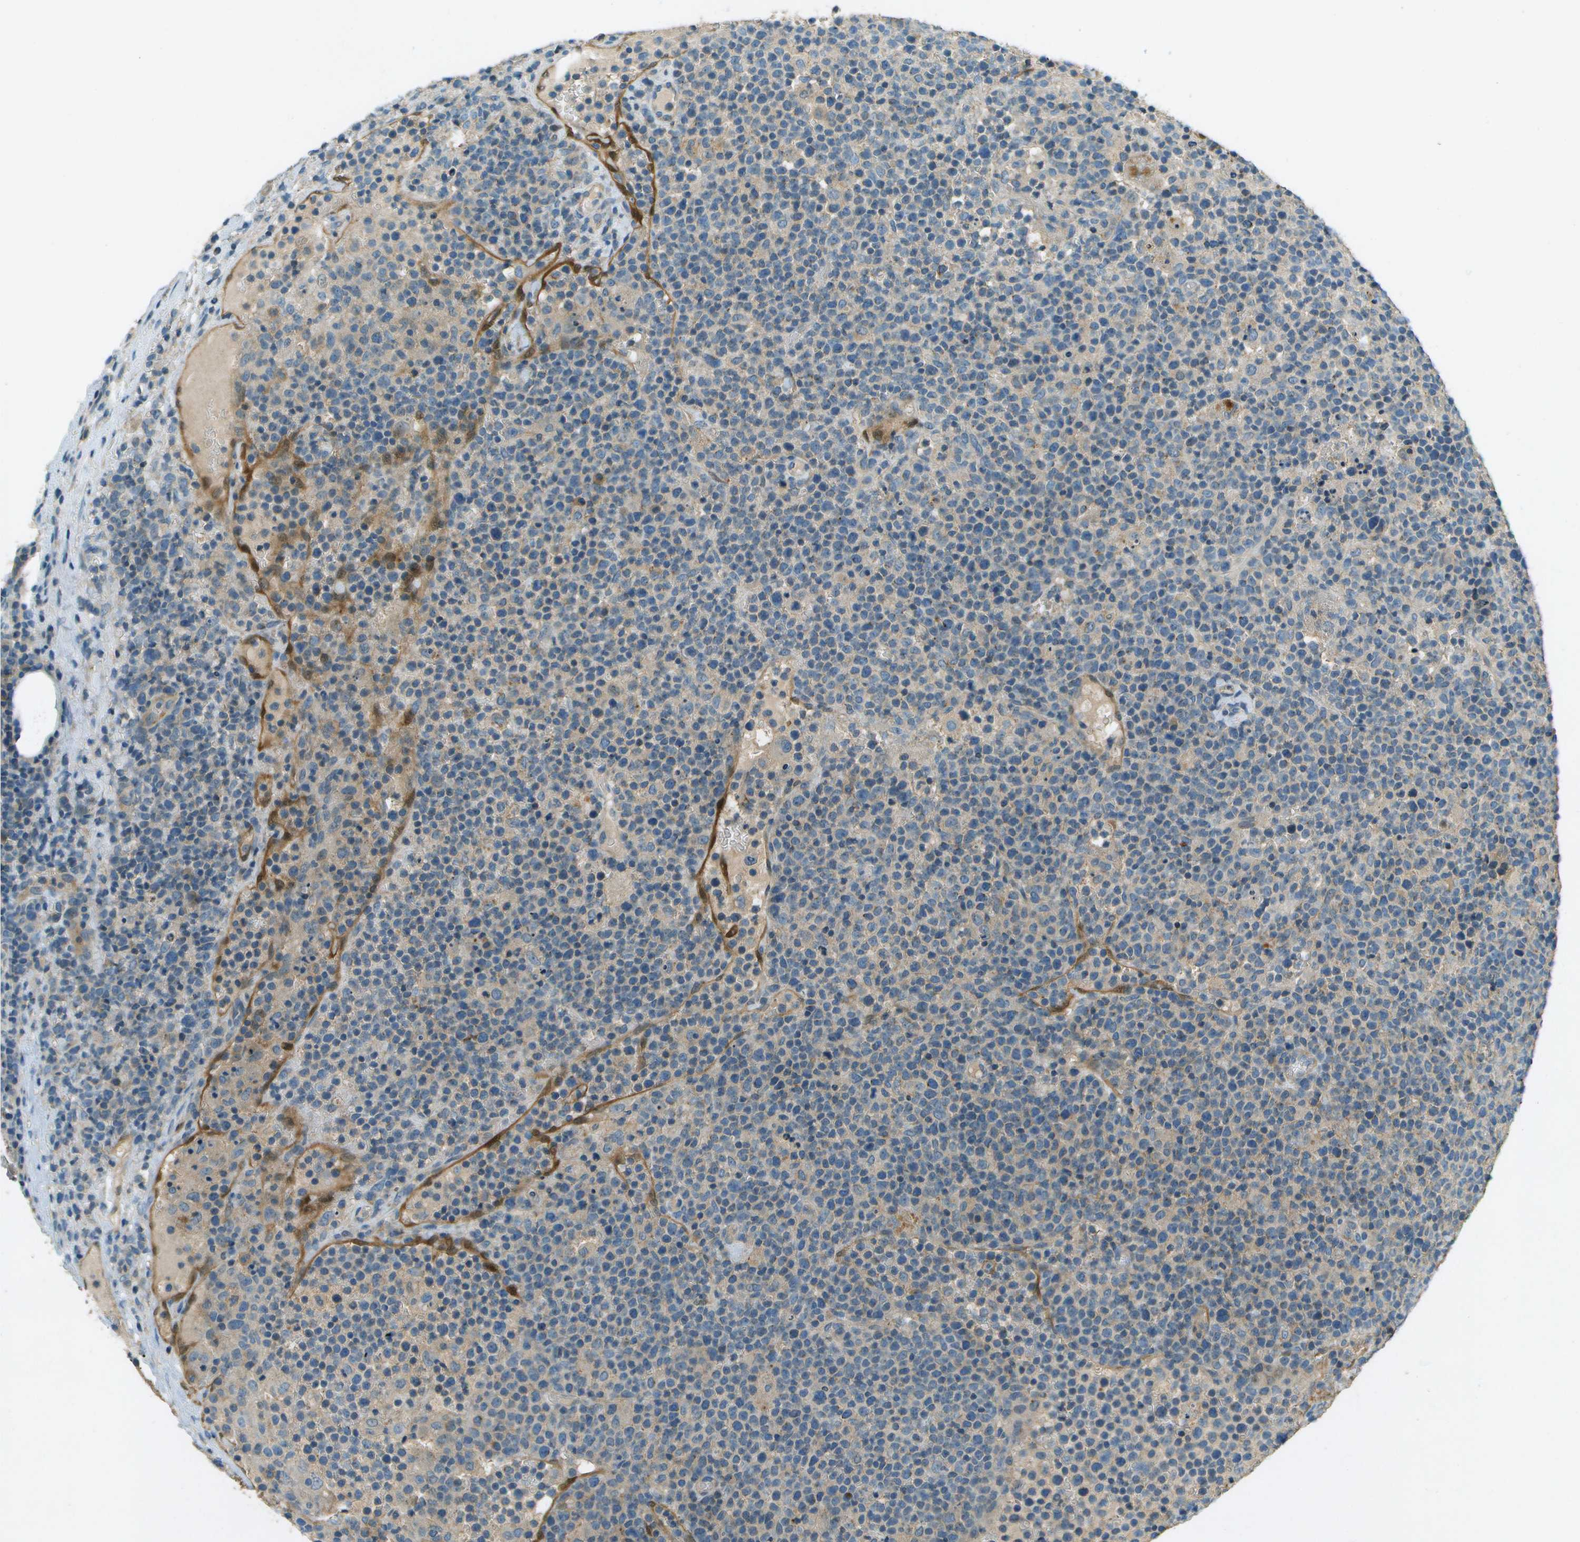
{"staining": {"intensity": "negative", "quantity": "none", "location": "none"}, "tissue": "lymphoma", "cell_type": "Tumor cells", "image_type": "cancer", "snomed": [{"axis": "morphology", "description": "Malignant lymphoma, non-Hodgkin's type, High grade"}, {"axis": "topography", "description": "Lymph node"}], "caption": "This is an IHC photomicrograph of malignant lymphoma, non-Hodgkin's type (high-grade). There is no expression in tumor cells.", "gene": "NUDT4", "patient": {"sex": "male", "age": 61}}